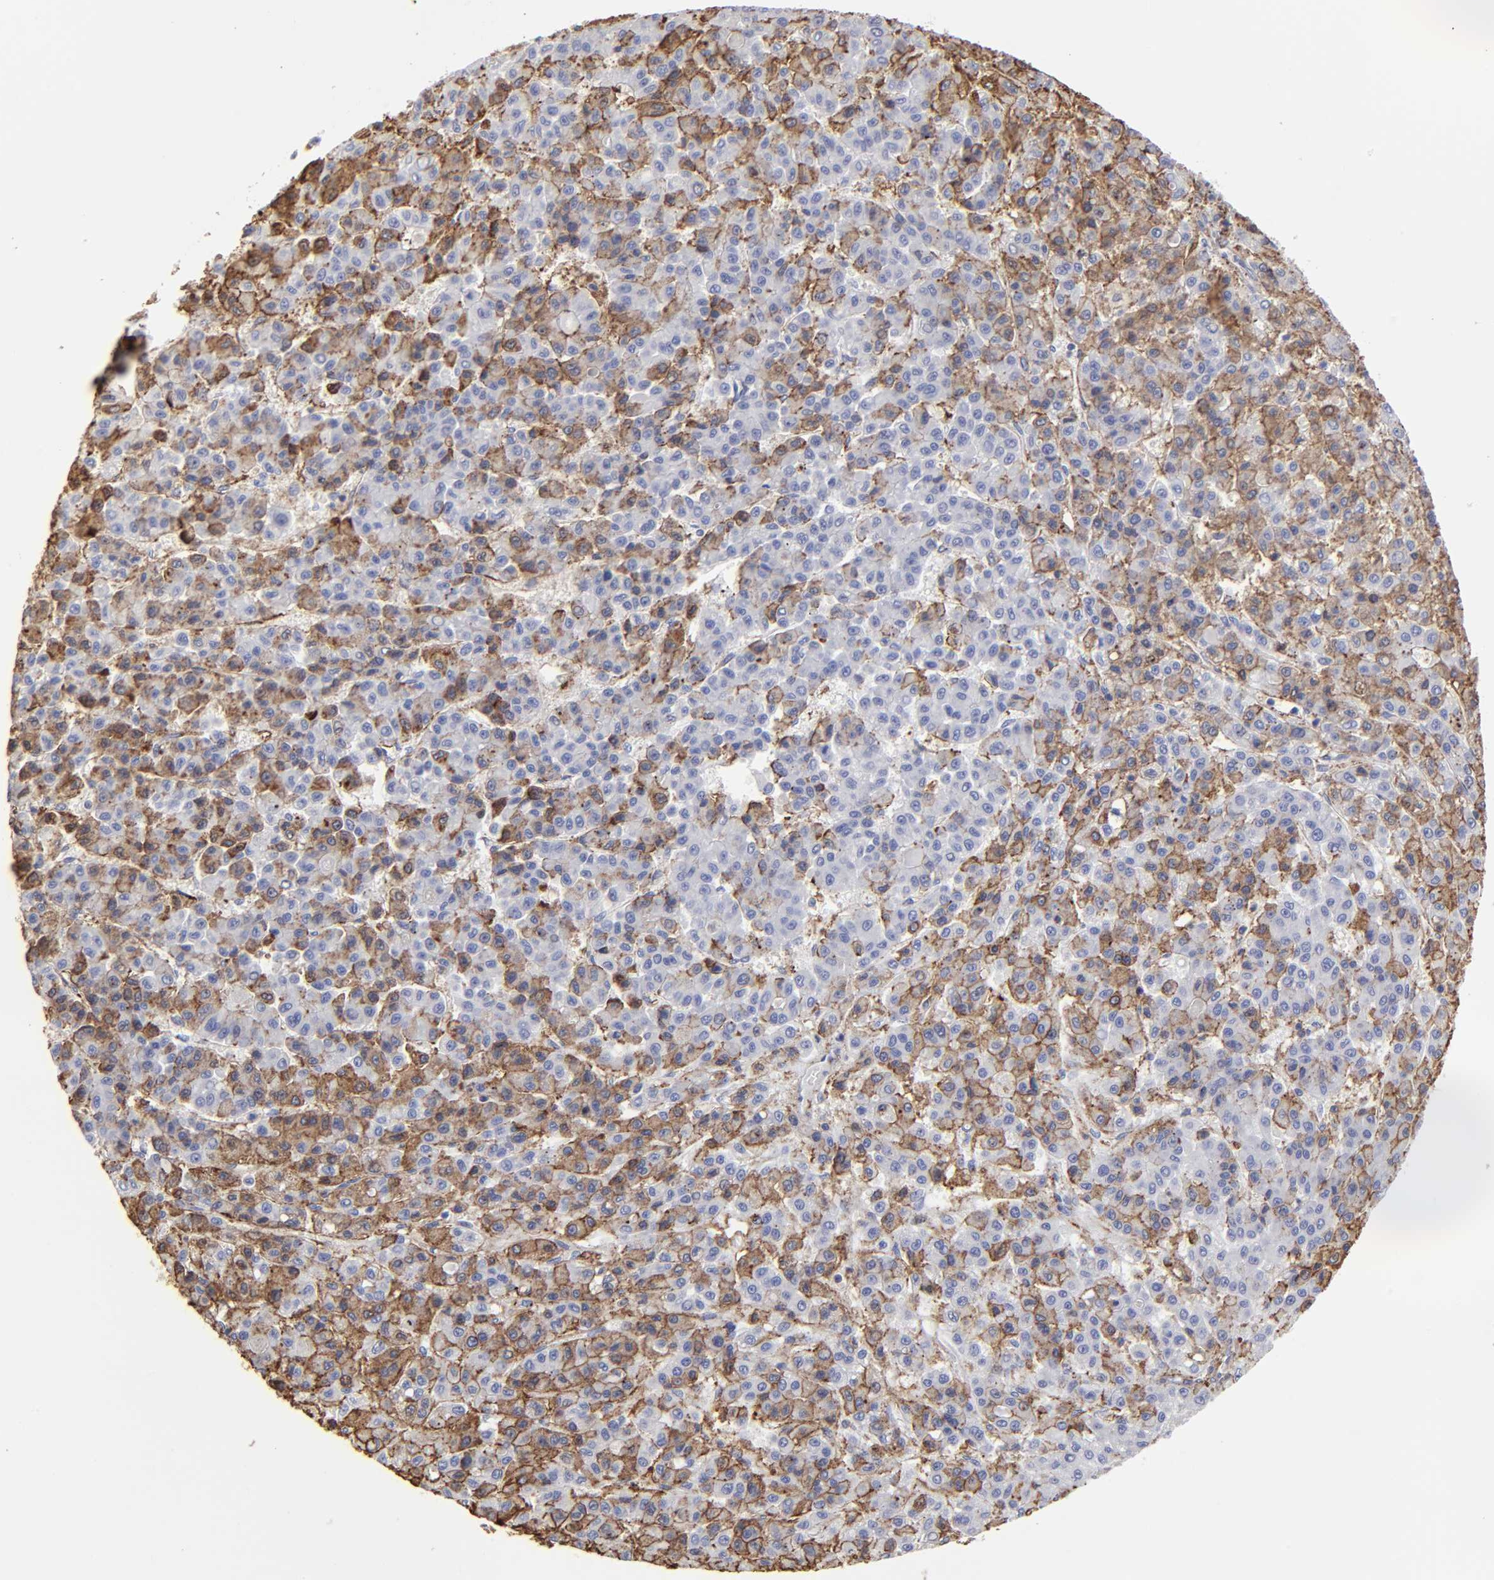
{"staining": {"intensity": "moderate", "quantity": "25%-75%", "location": "cytoplasmic/membranous"}, "tissue": "liver cancer", "cell_type": "Tumor cells", "image_type": "cancer", "snomed": [{"axis": "morphology", "description": "Carcinoma, Hepatocellular, NOS"}, {"axis": "topography", "description": "Liver"}], "caption": "Approximately 25%-75% of tumor cells in liver hepatocellular carcinoma show moderate cytoplasmic/membranous protein expression as visualized by brown immunohistochemical staining.", "gene": "ANXA6", "patient": {"sex": "male", "age": 70}}